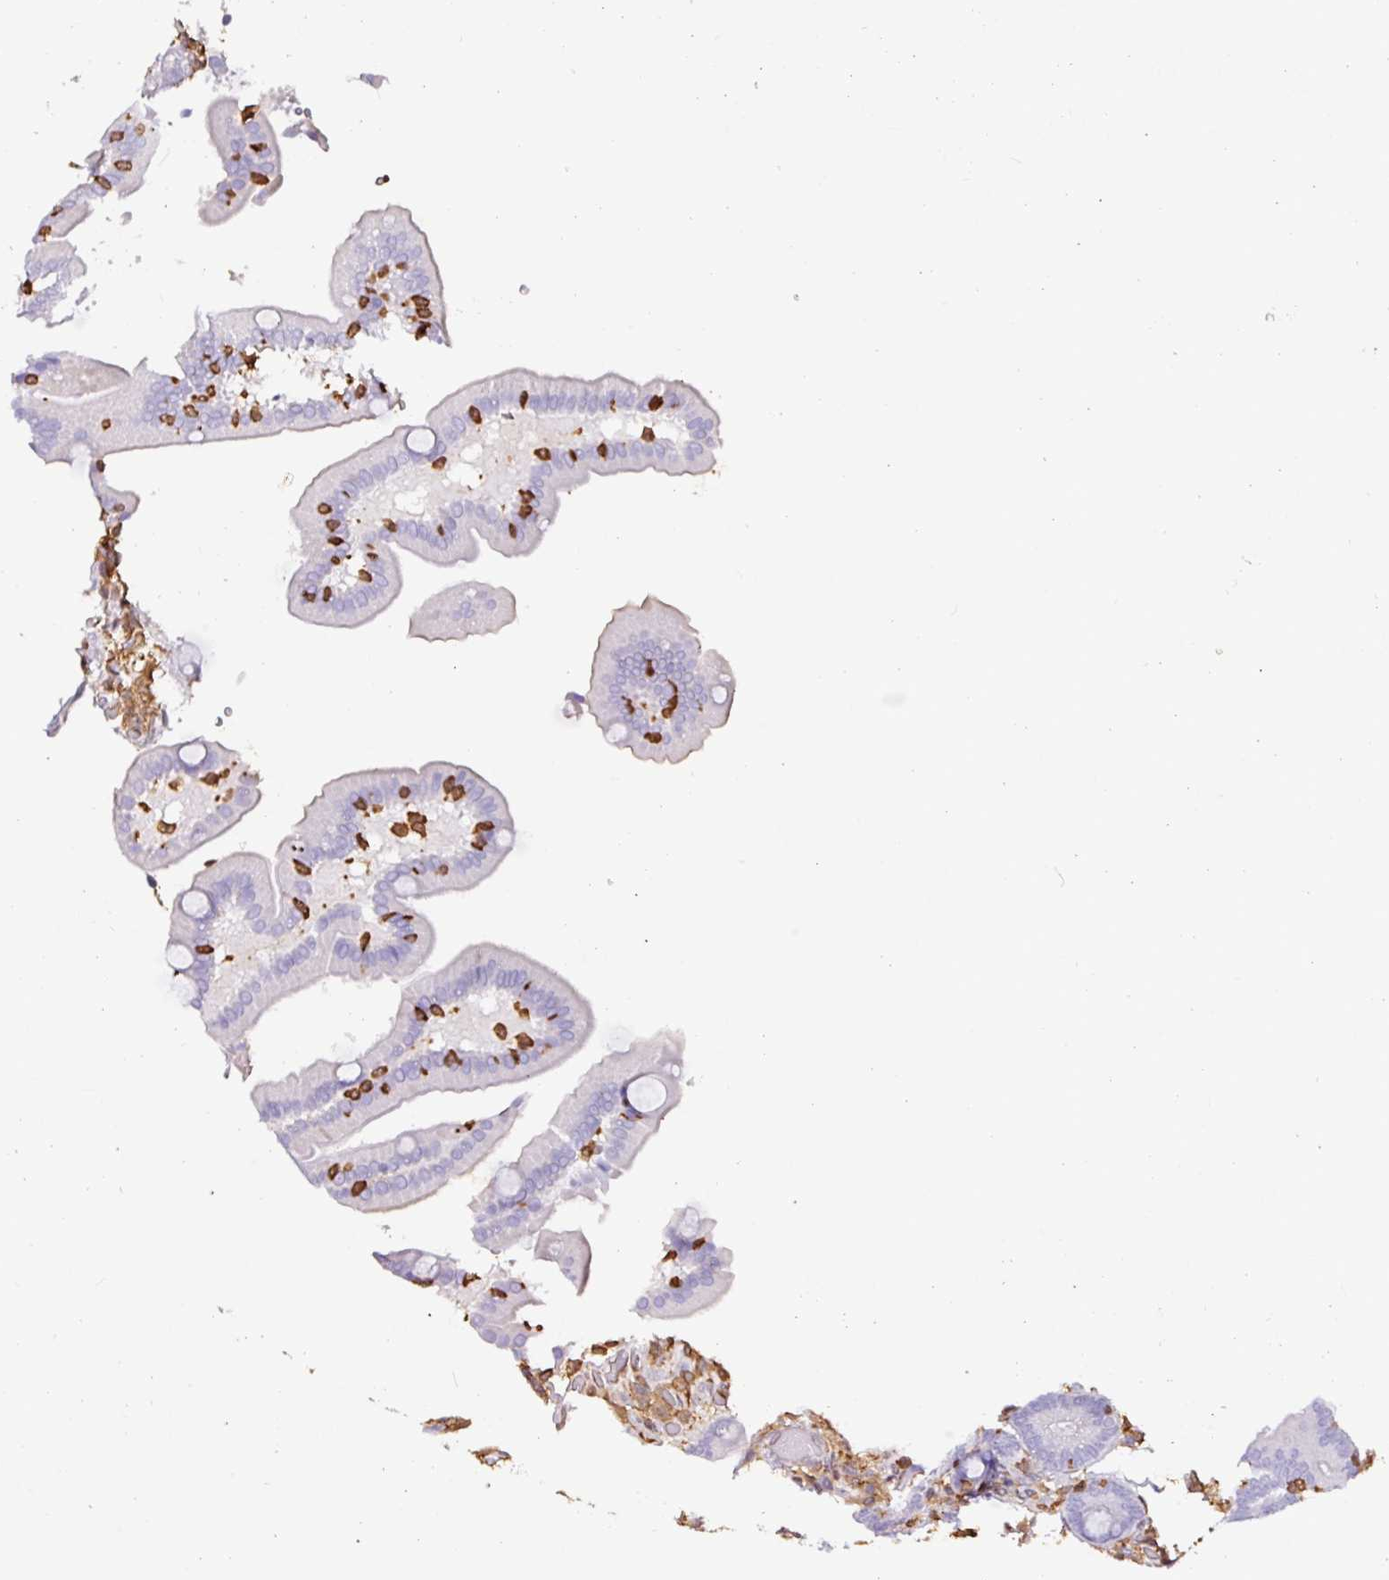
{"staining": {"intensity": "negative", "quantity": "none", "location": "none"}, "tissue": "duodenum", "cell_type": "Glandular cells", "image_type": "normal", "snomed": [{"axis": "morphology", "description": "Normal tissue, NOS"}, {"axis": "topography", "description": "Duodenum"}], "caption": "The histopathology image exhibits no staining of glandular cells in unremarkable duodenum. Nuclei are stained in blue.", "gene": "ARHGDIB", "patient": {"sex": "female", "age": 62}}